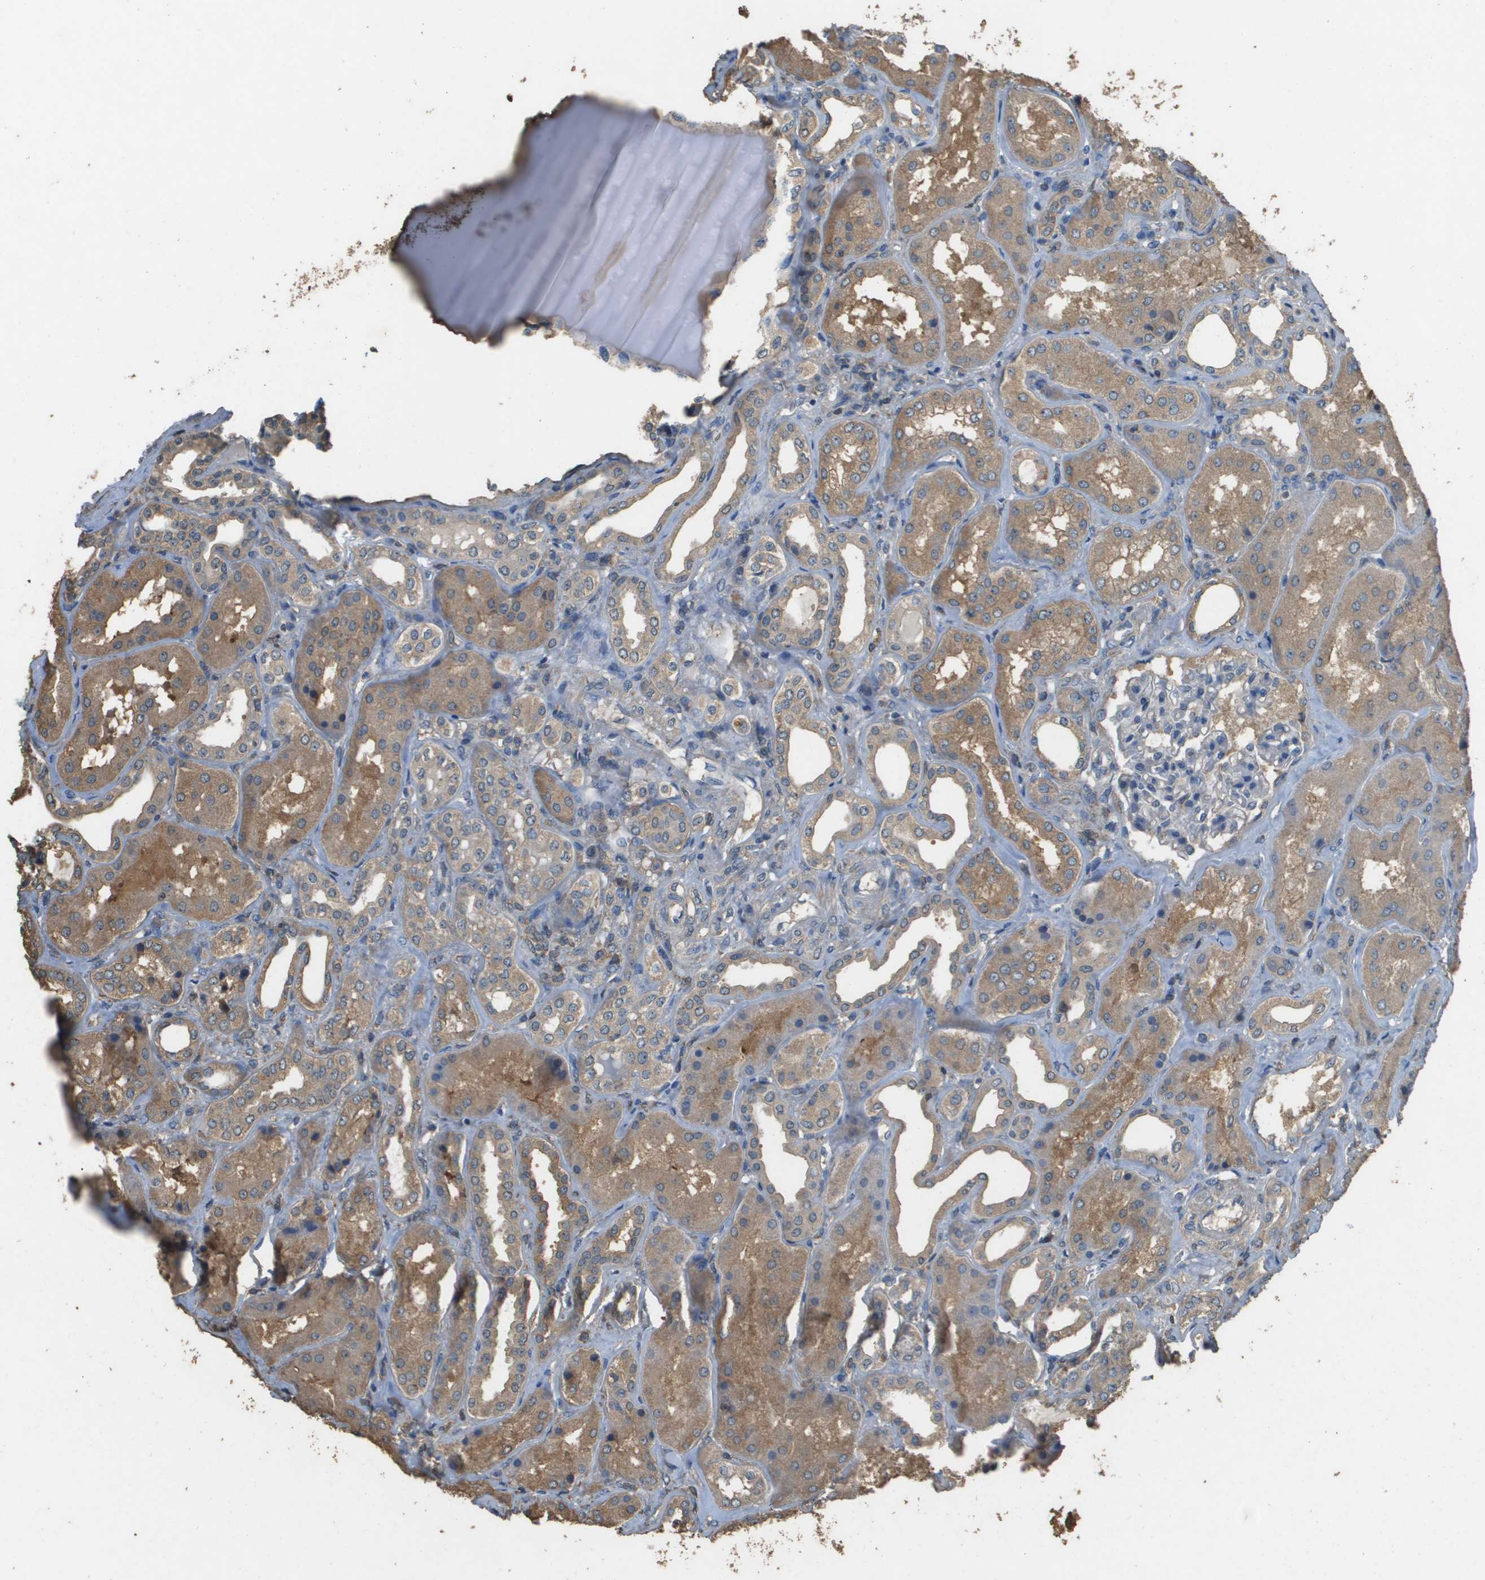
{"staining": {"intensity": "negative", "quantity": "none", "location": "none"}, "tissue": "kidney", "cell_type": "Cells in glomeruli", "image_type": "normal", "snomed": [{"axis": "morphology", "description": "Normal tissue, NOS"}, {"axis": "topography", "description": "Kidney"}], "caption": "This is a photomicrograph of immunohistochemistry (IHC) staining of unremarkable kidney, which shows no staining in cells in glomeruli. (DAB (3,3'-diaminobenzidine) immunohistochemistry (IHC) visualized using brightfield microscopy, high magnification).", "gene": "MS4A7", "patient": {"sex": "female", "age": 56}}